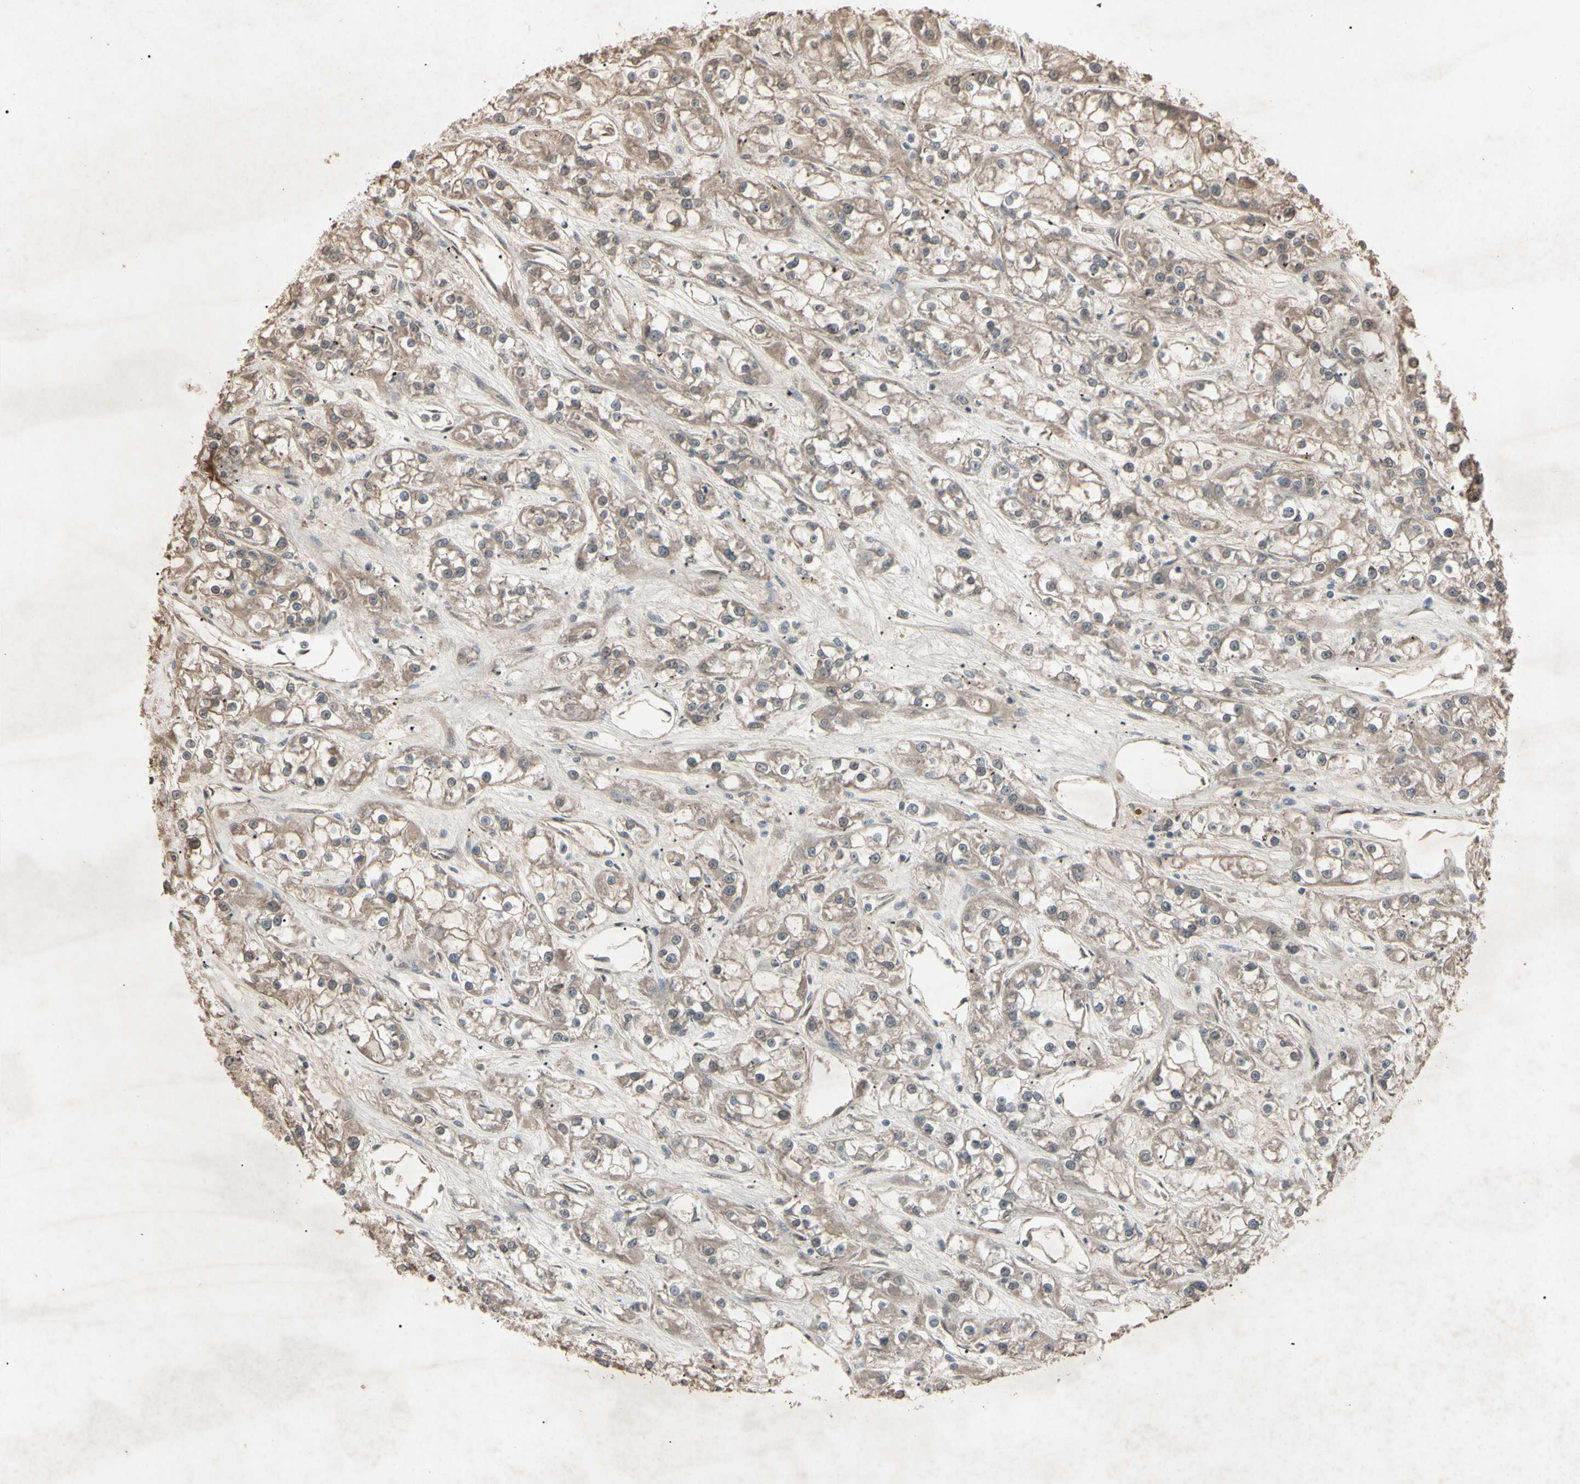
{"staining": {"intensity": "weak", "quantity": ">75%", "location": "cytoplasmic/membranous"}, "tissue": "renal cancer", "cell_type": "Tumor cells", "image_type": "cancer", "snomed": [{"axis": "morphology", "description": "Adenocarcinoma, NOS"}, {"axis": "topography", "description": "Kidney"}], "caption": "A brown stain highlights weak cytoplasmic/membranous positivity of a protein in human adenocarcinoma (renal) tumor cells. (IHC, brightfield microscopy, high magnification).", "gene": "JAG1", "patient": {"sex": "female", "age": 52}}